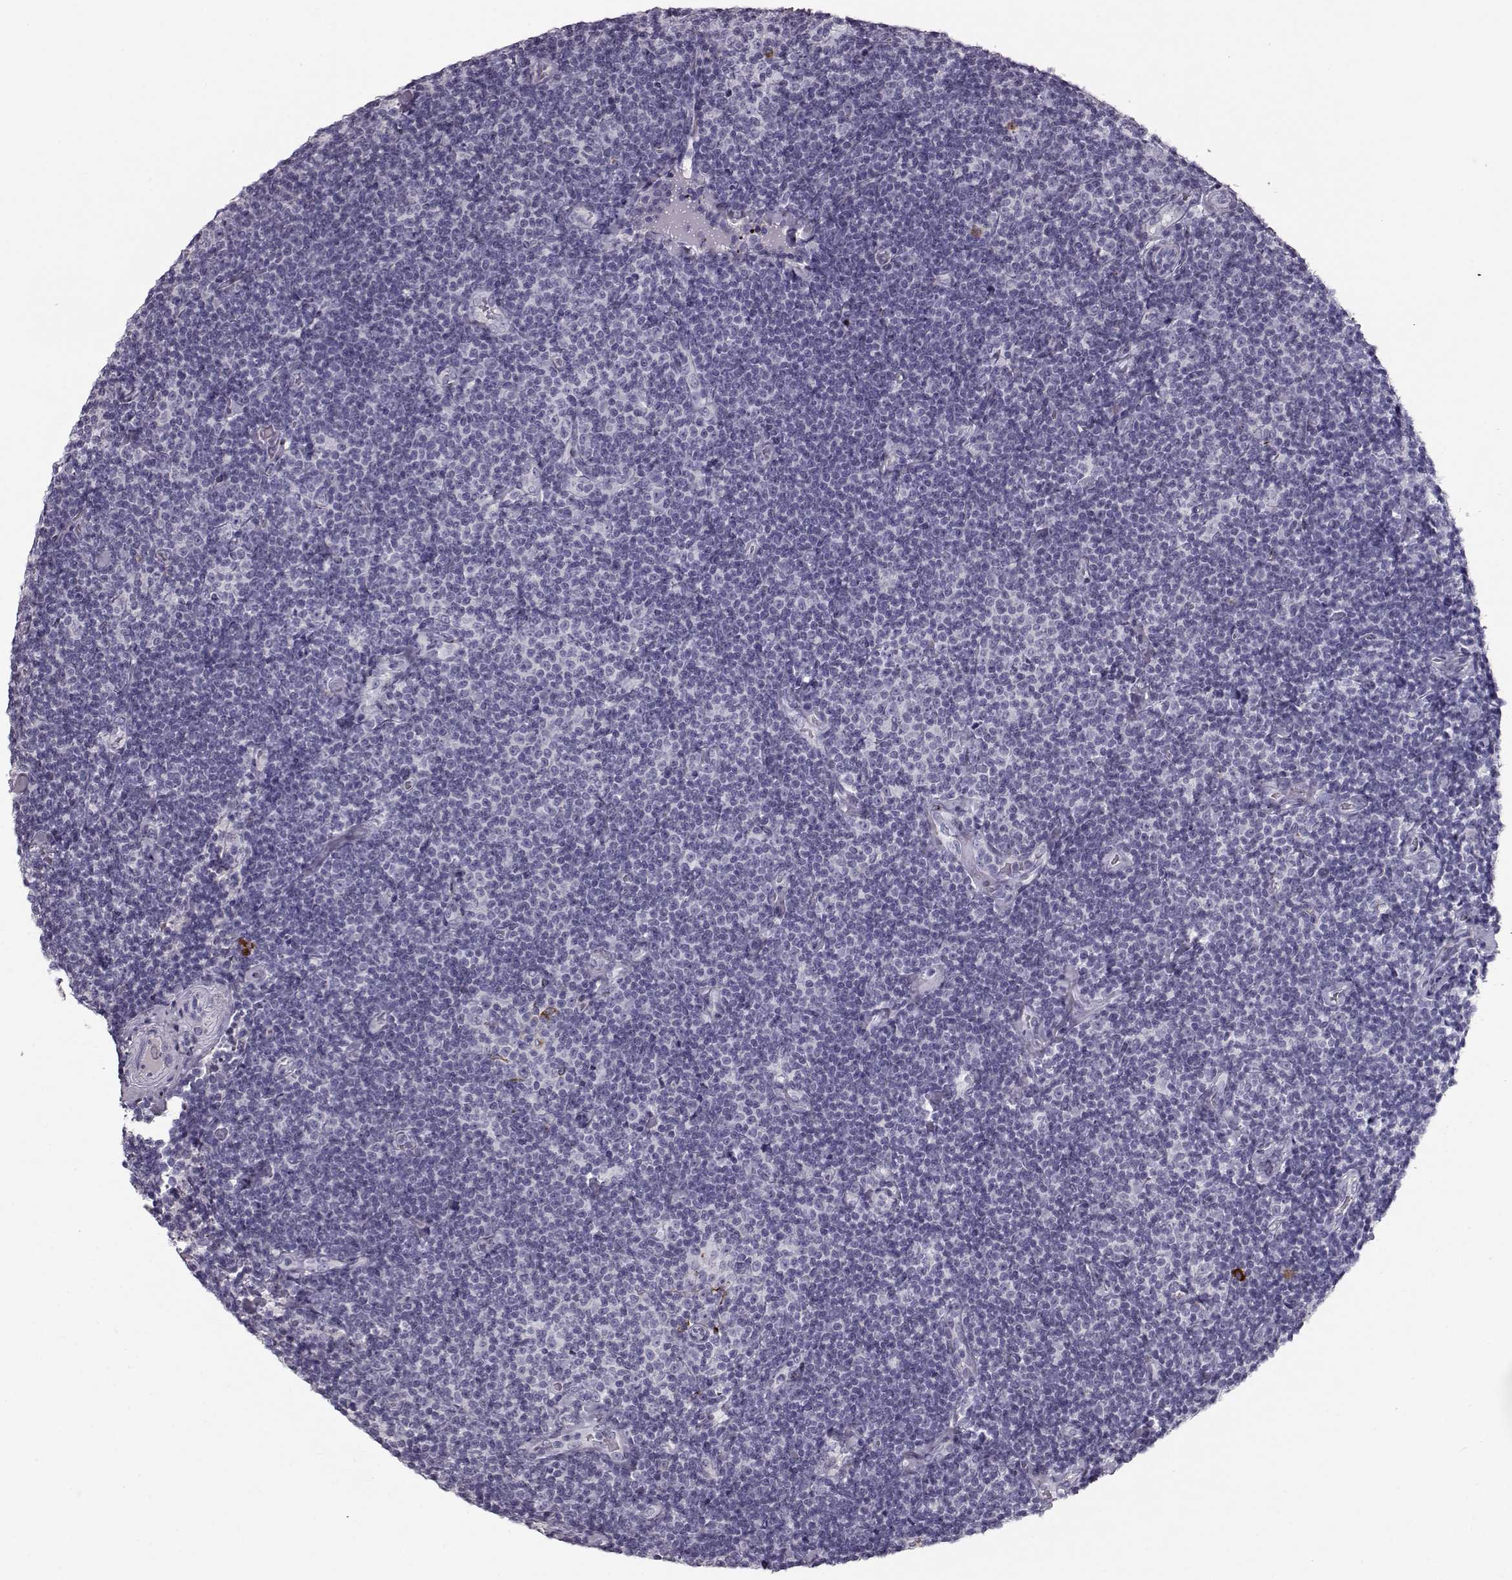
{"staining": {"intensity": "negative", "quantity": "none", "location": "none"}, "tissue": "lymphoma", "cell_type": "Tumor cells", "image_type": "cancer", "snomed": [{"axis": "morphology", "description": "Malignant lymphoma, non-Hodgkin's type, Low grade"}, {"axis": "topography", "description": "Lymph node"}], "caption": "High magnification brightfield microscopy of malignant lymphoma, non-Hodgkin's type (low-grade) stained with DAB (3,3'-diaminobenzidine) (brown) and counterstained with hematoxylin (blue): tumor cells show no significant staining.", "gene": "CCL19", "patient": {"sex": "male", "age": 81}}